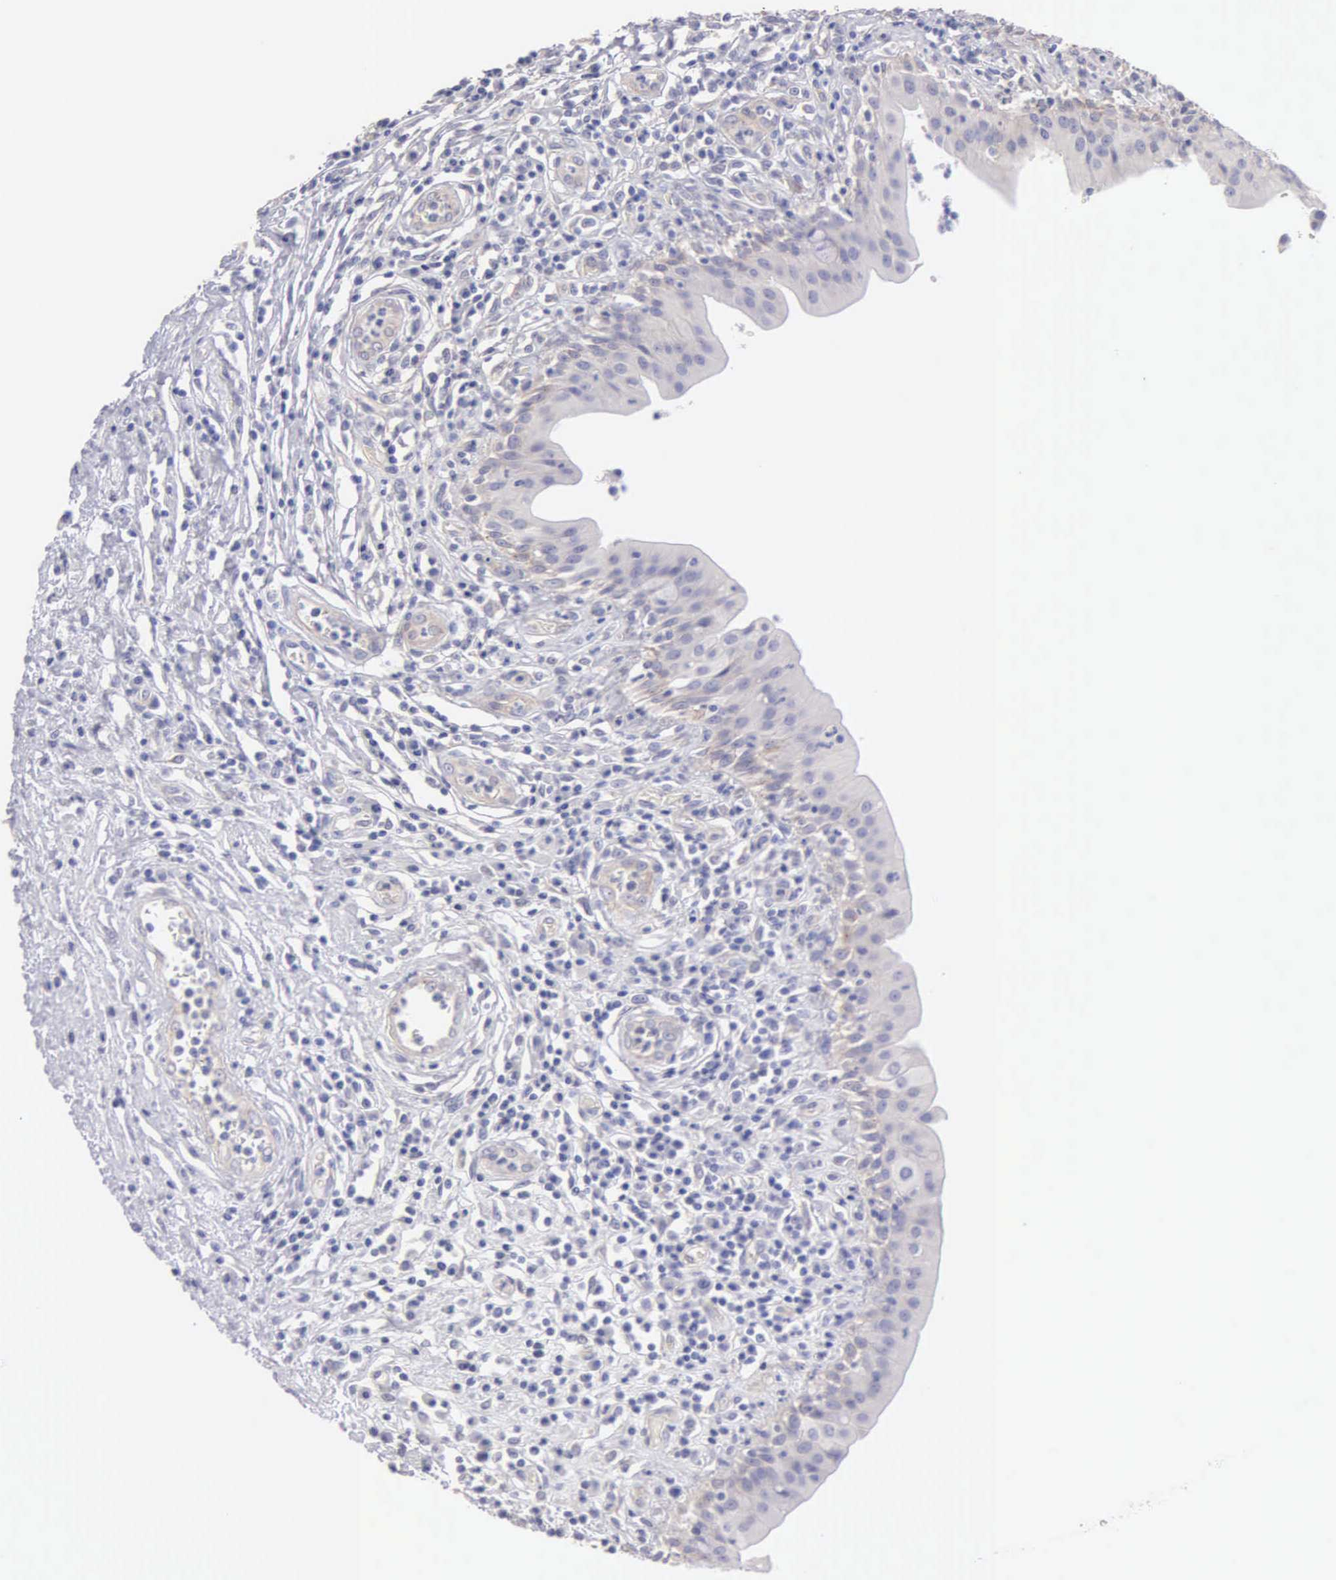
{"staining": {"intensity": "weak", "quantity": "<25%", "location": "cytoplasmic/membranous"}, "tissue": "urinary bladder", "cell_type": "Urothelial cells", "image_type": "normal", "snomed": [{"axis": "morphology", "description": "Normal tissue, NOS"}, {"axis": "topography", "description": "Urinary bladder"}], "caption": "The photomicrograph reveals no significant positivity in urothelial cells of urinary bladder. Nuclei are stained in blue.", "gene": "APP", "patient": {"sex": "female", "age": 85}}